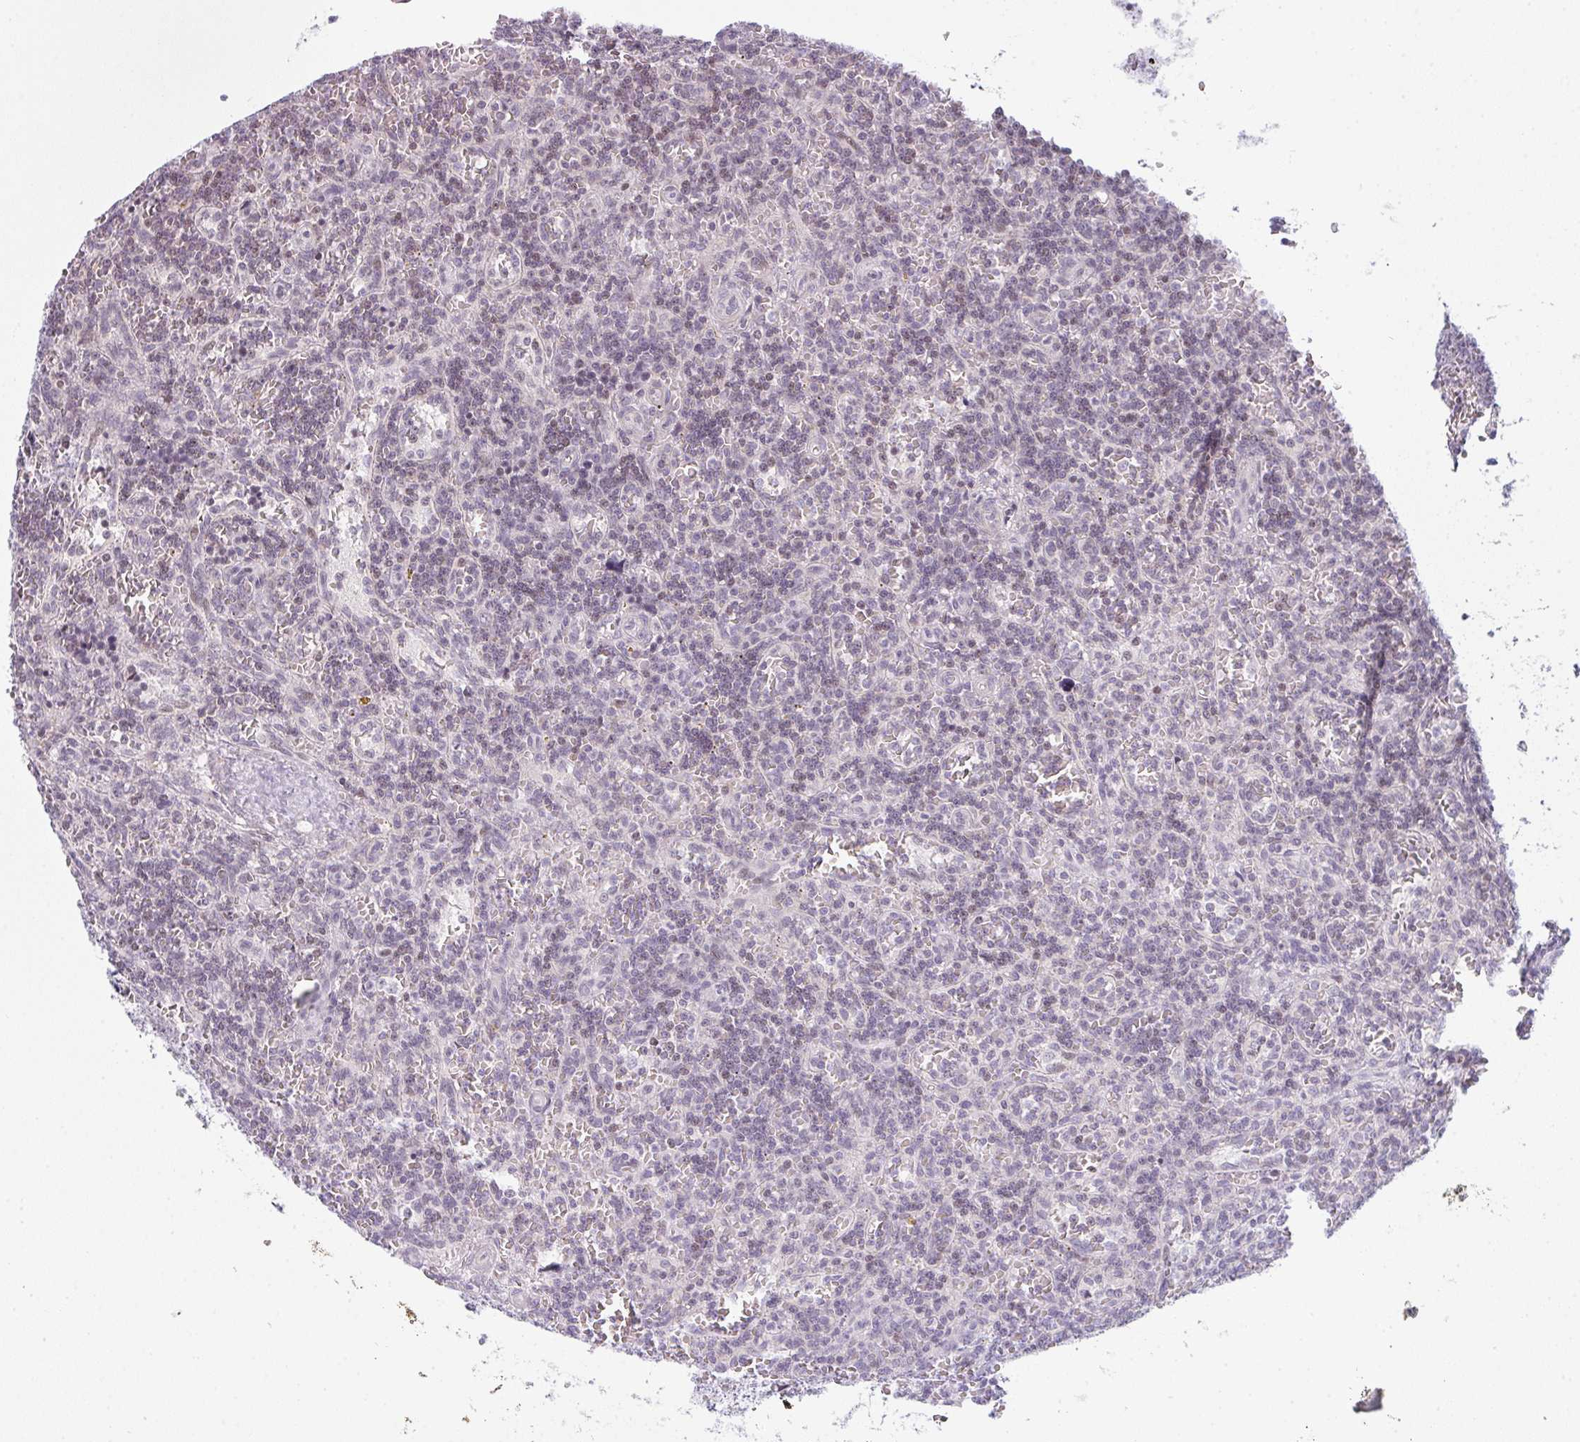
{"staining": {"intensity": "negative", "quantity": "none", "location": "none"}, "tissue": "lymphoma", "cell_type": "Tumor cells", "image_type": "cancer", "snomed": [{"axis": "morphology", "description": "Malignant lymphoma, non-Hodgkin's type, Low grade"}, {"axis": "topography", "description": "Spleen"}], "caption": "An image of human low-grade malignant lymphoma, non-Hodgkin's type is negative for staining in tumor cells.", "gene": "TMEM237", "patient": {"sex": "male", "age": 73}}